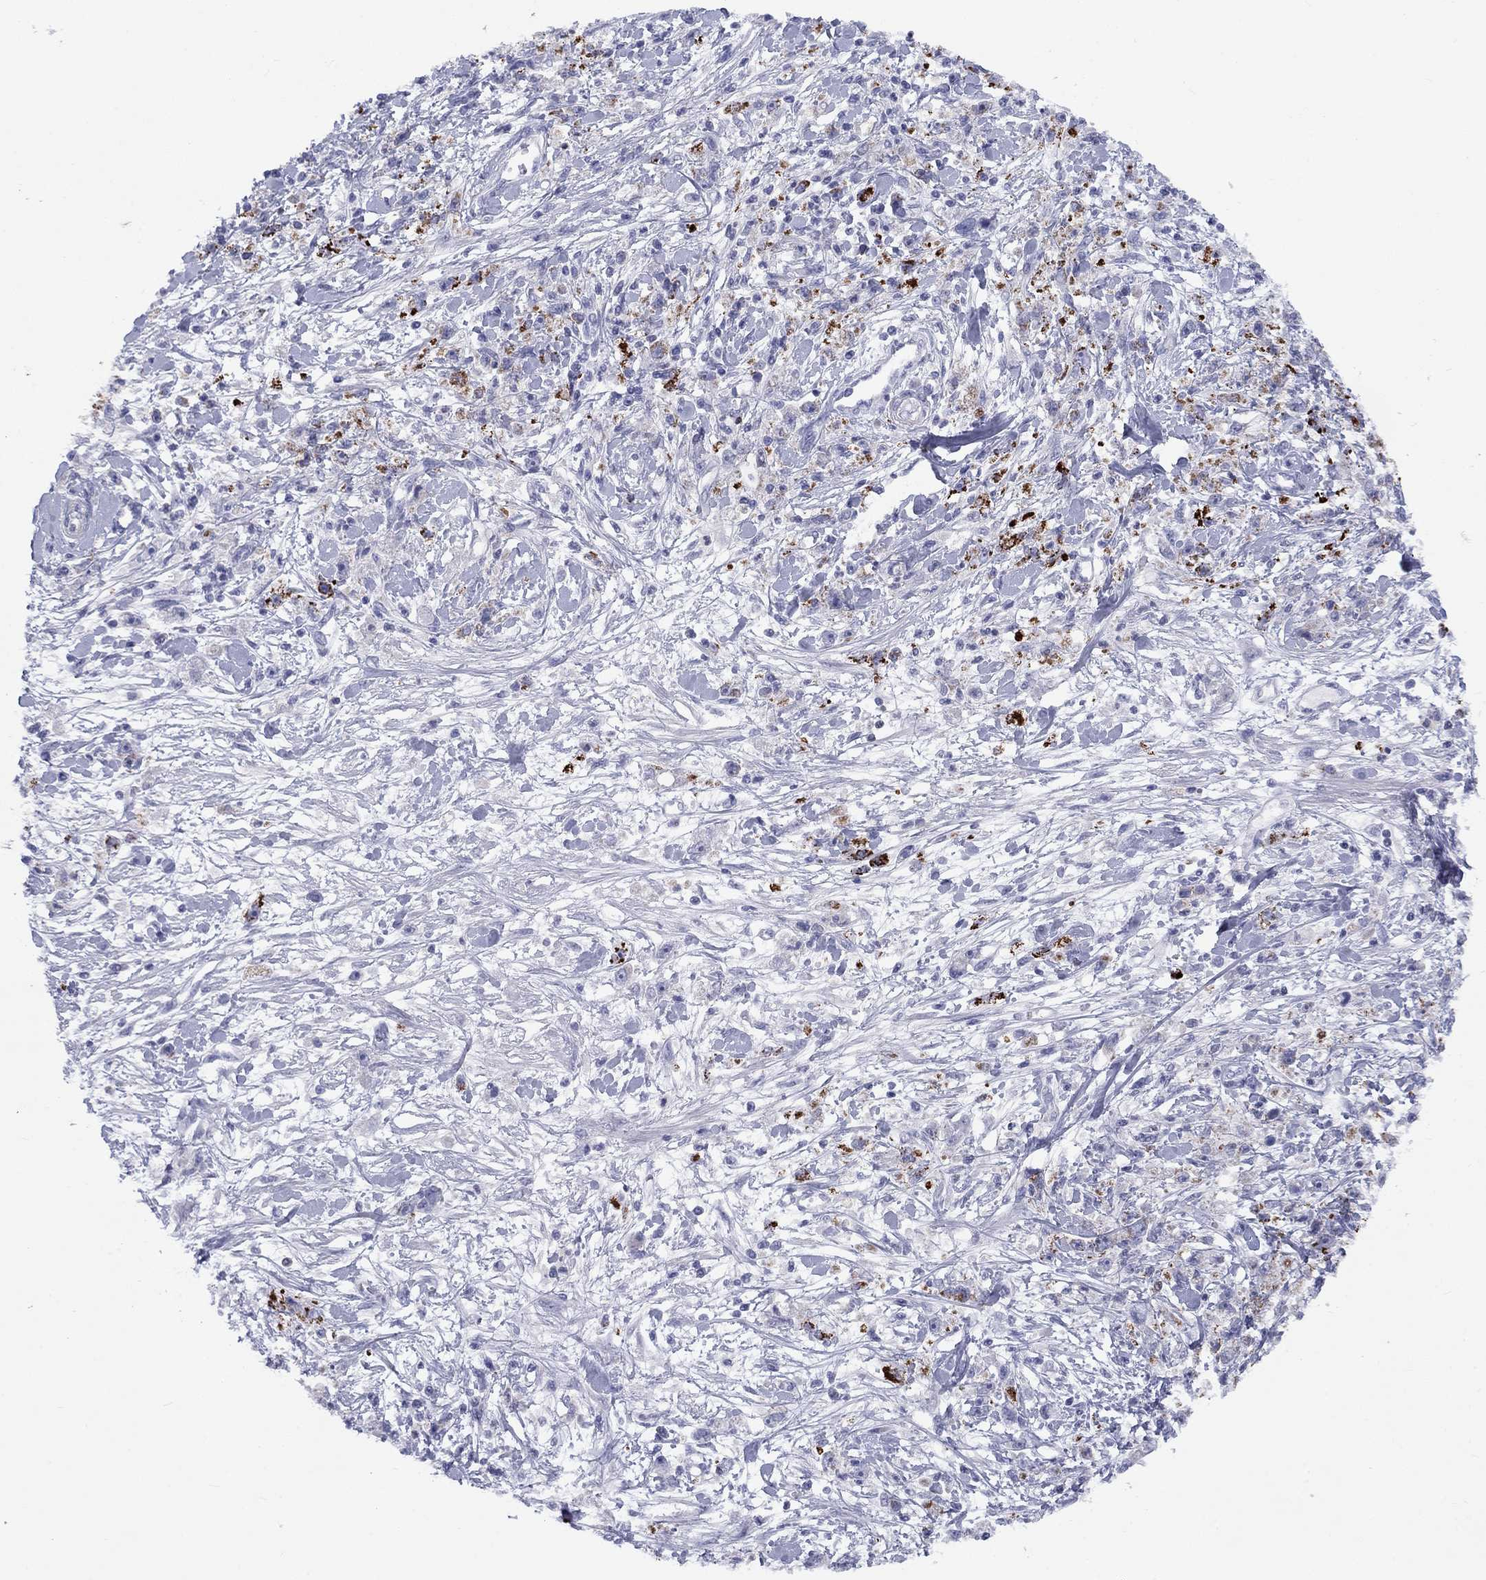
{"staining": {"intensity": "negative", "quantity": "none", "location": "none"}, "tissue": "stomach cancer", "cell_type": "Tumor cells", "image_type": "cancer", "snomed": [{"axis": "morphology", "description": "Adenocarcinoma, NOS"}, {"axis": "topography", "description": "Stomach"}], "caption": "This photomicrograph is of adenocarcinoma (stomach) stained with immunohistochemistry to label a protein in brown with the nuclei are counter-stained blue. There is no positivity in tumor cells.", "gene": "CACNA1A", "patient": {"sex": "female", "age": 59}}